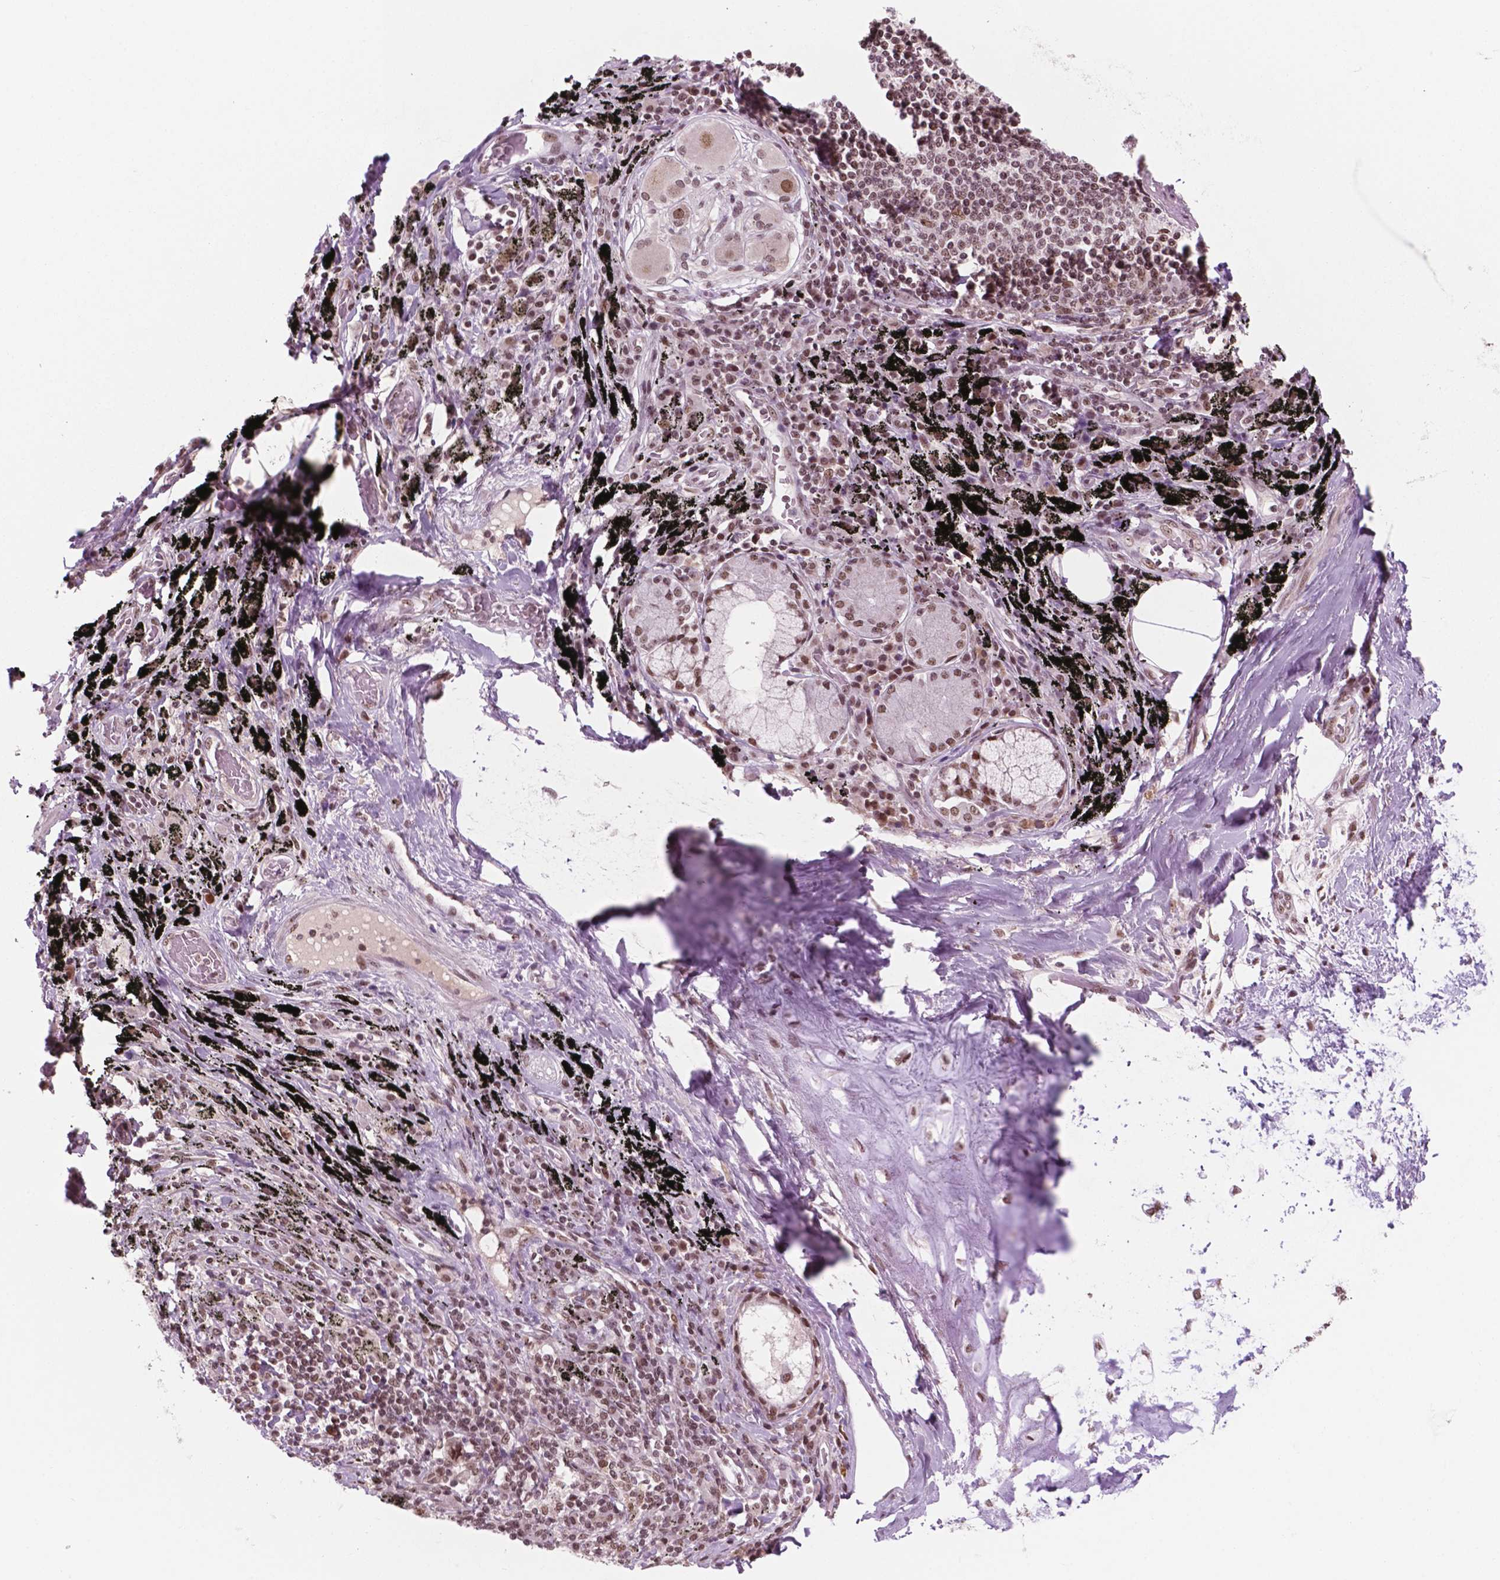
{"staining": {"intensity": "moderate", "quantity": ">75%", "location": "nuclear"}, "tissue": "adipose tissue", "cell_type": "Adipocytes", "image_type": "normal", "snomed": [{"axis": "morphology", "description": "Normal tissue, NOS"}, {"axis": "topography", "description": "Bronchus"}, {"axis": "topography", "description": "Lung"}], "caption": "Protein staining displays moderate nuclear positivity in approximately >75% of adipocytes in unremarkable adipose tissue.", "gene": "POLR2E", "patient": {"sex": "female", "age": 57}}